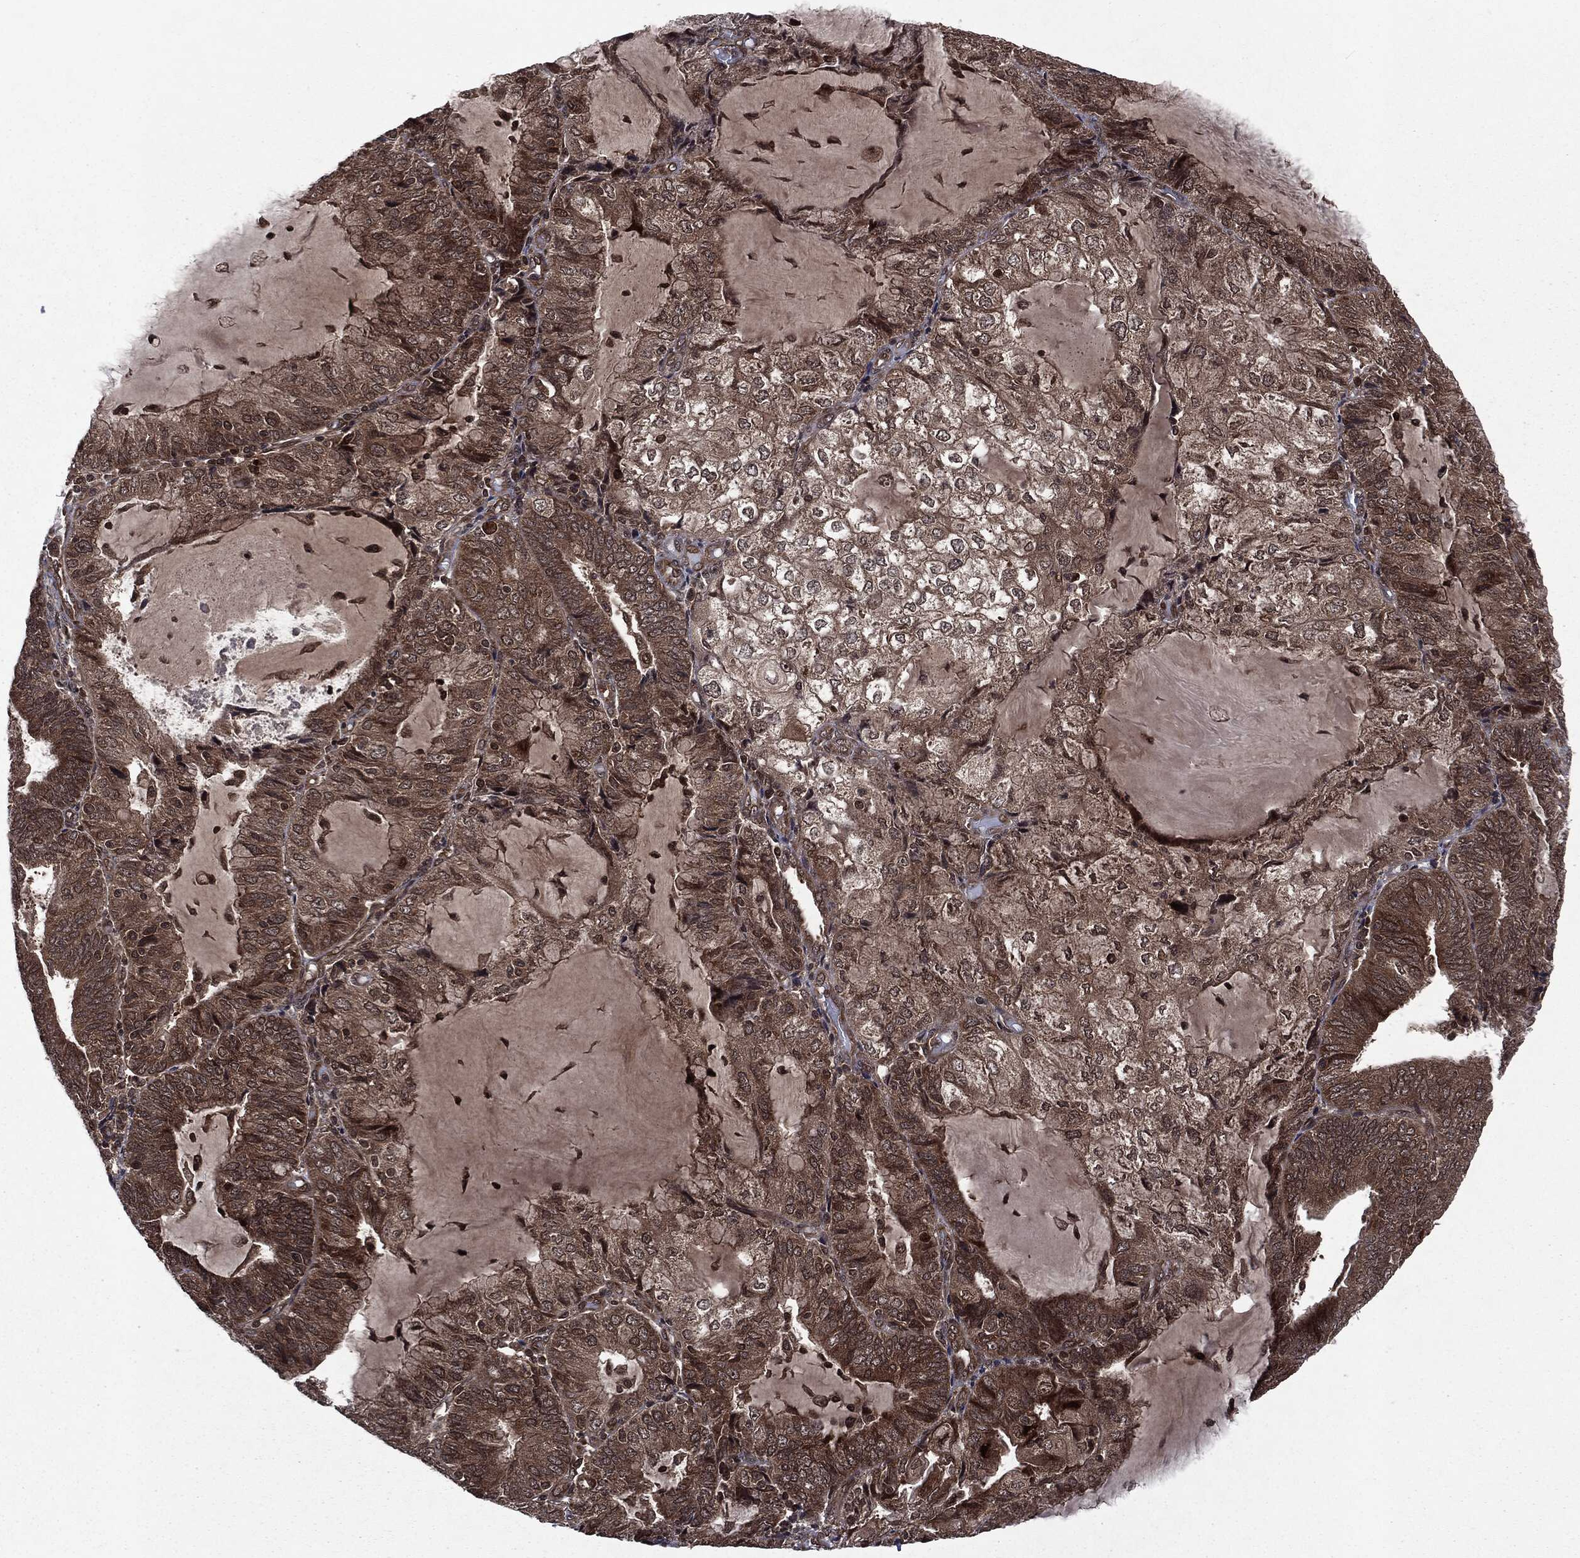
{"staining": {"intensity": "strong", "quantity": "25%-75%", "location": "cytoplasmic/membranous"}, "tissue": "endometrial cancer", "cell_type": "Tumor cells", "image_type": "cancer", "snomed": [{"axis": "morphology", "description": "Adenocarcinoma, NOS"}, {"axis": "topography", "description": "Endometrium"}], "caption": "IHC of human endometrial adenocarcinoma exhibits high levels of strong cytoplasmic/membranous positivity in about 25%-75% of tumor cells. The staining is performed using DAB brown chromogen to label protein expression. The nuclei are counter-stained blue using hematoxylin.", "gene": "STAU2", "patient": {"sex": "female", "age": 81}}